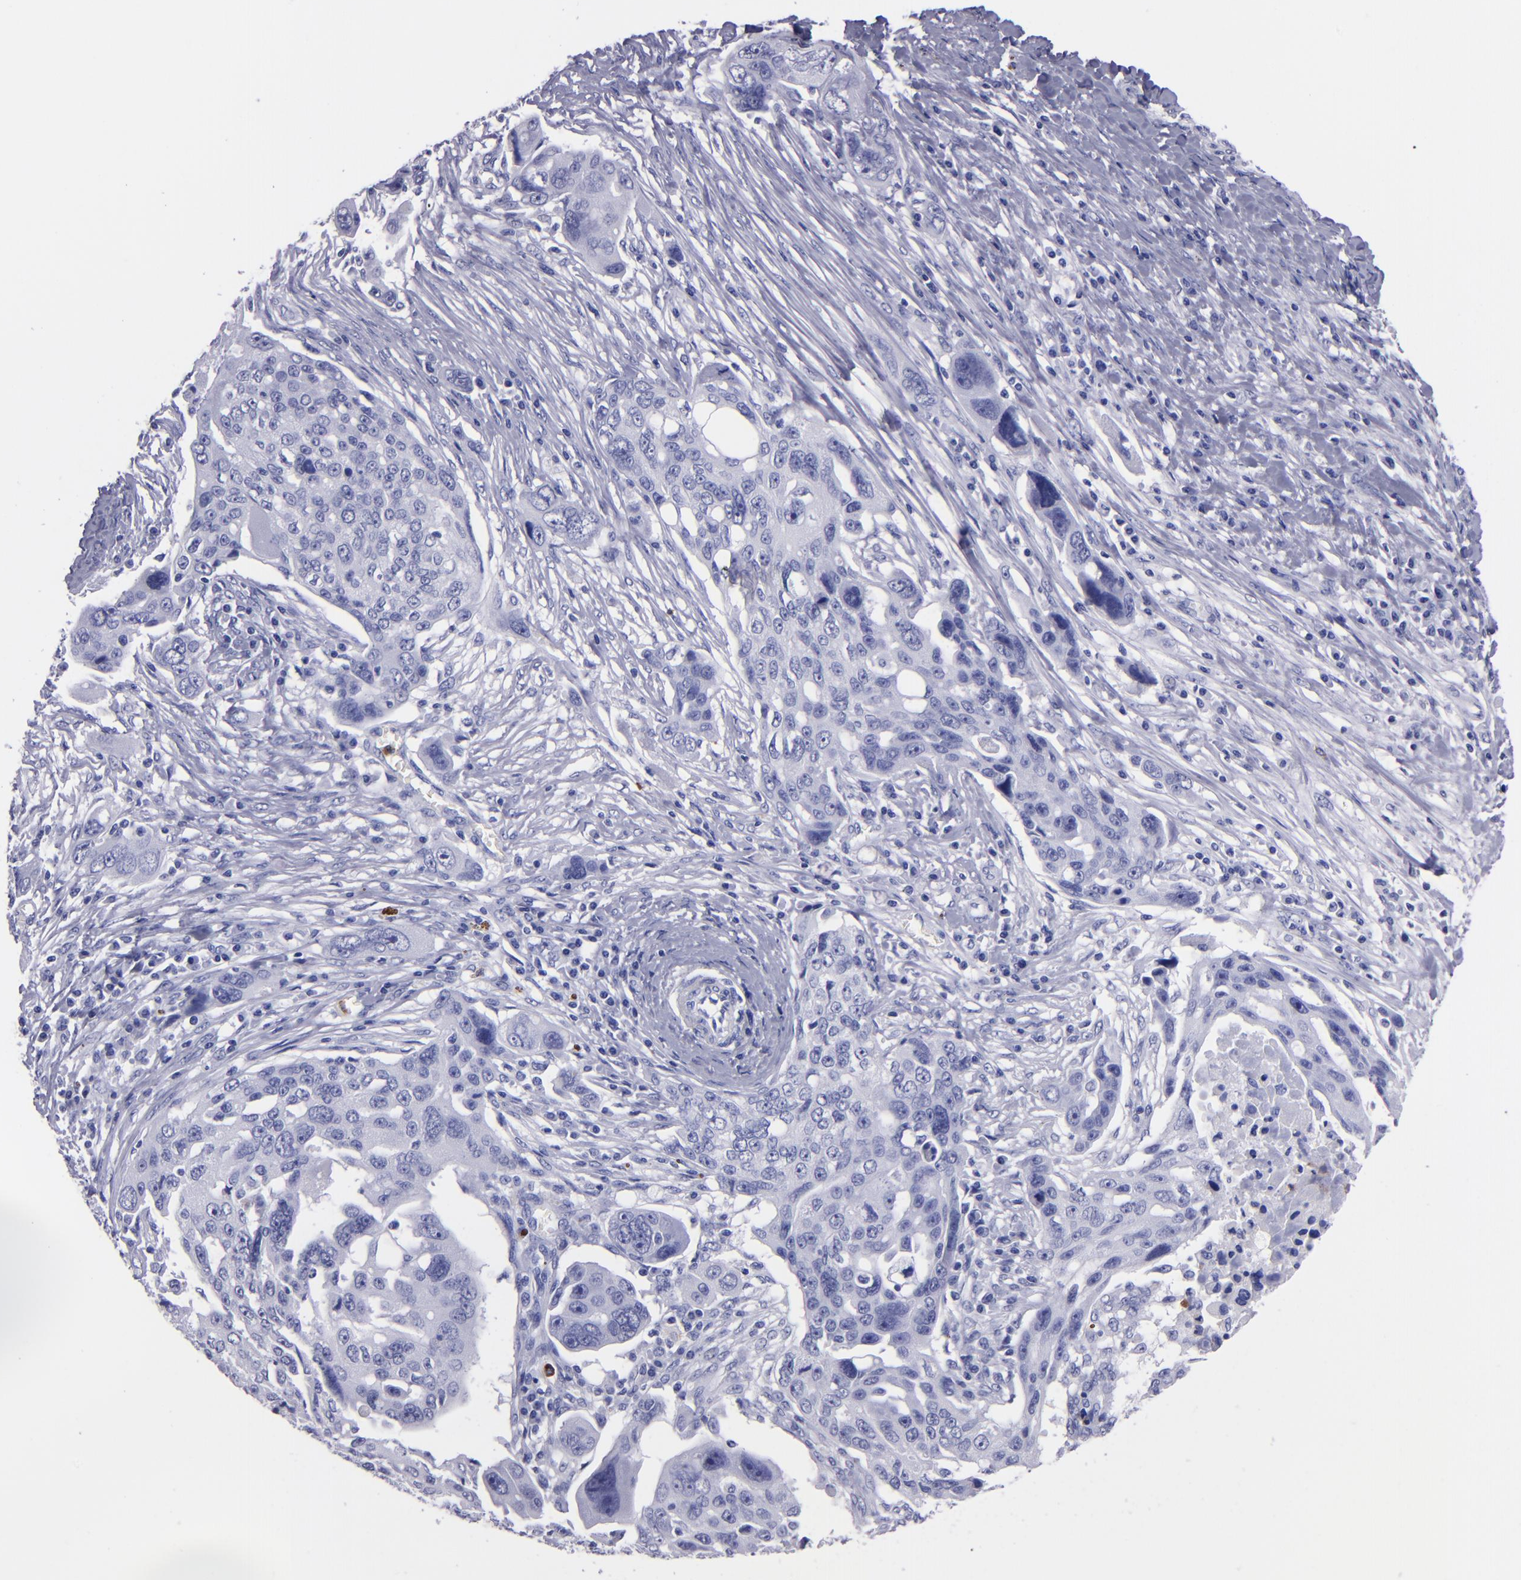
{"staining": {"intensity": "negative", "quantity": "none", "location": "none"}, "tissue": "ovarian cancer", "cell_type": "Tumor cells", "image_type": "cancer", "snomed": [{"axis": "morphology", "description": "Carcinoma, endometroid"}, {"axis": "topography", "description": "Ovary"}], "caption": "There is no significant staining in tumor cells of ovarian cancer. (DAB (3,3'-diaminobenzidine) immunohistochemistry, high magnification).", "gene": "CR1", "patient": {"sex": "female", "age": 75}}